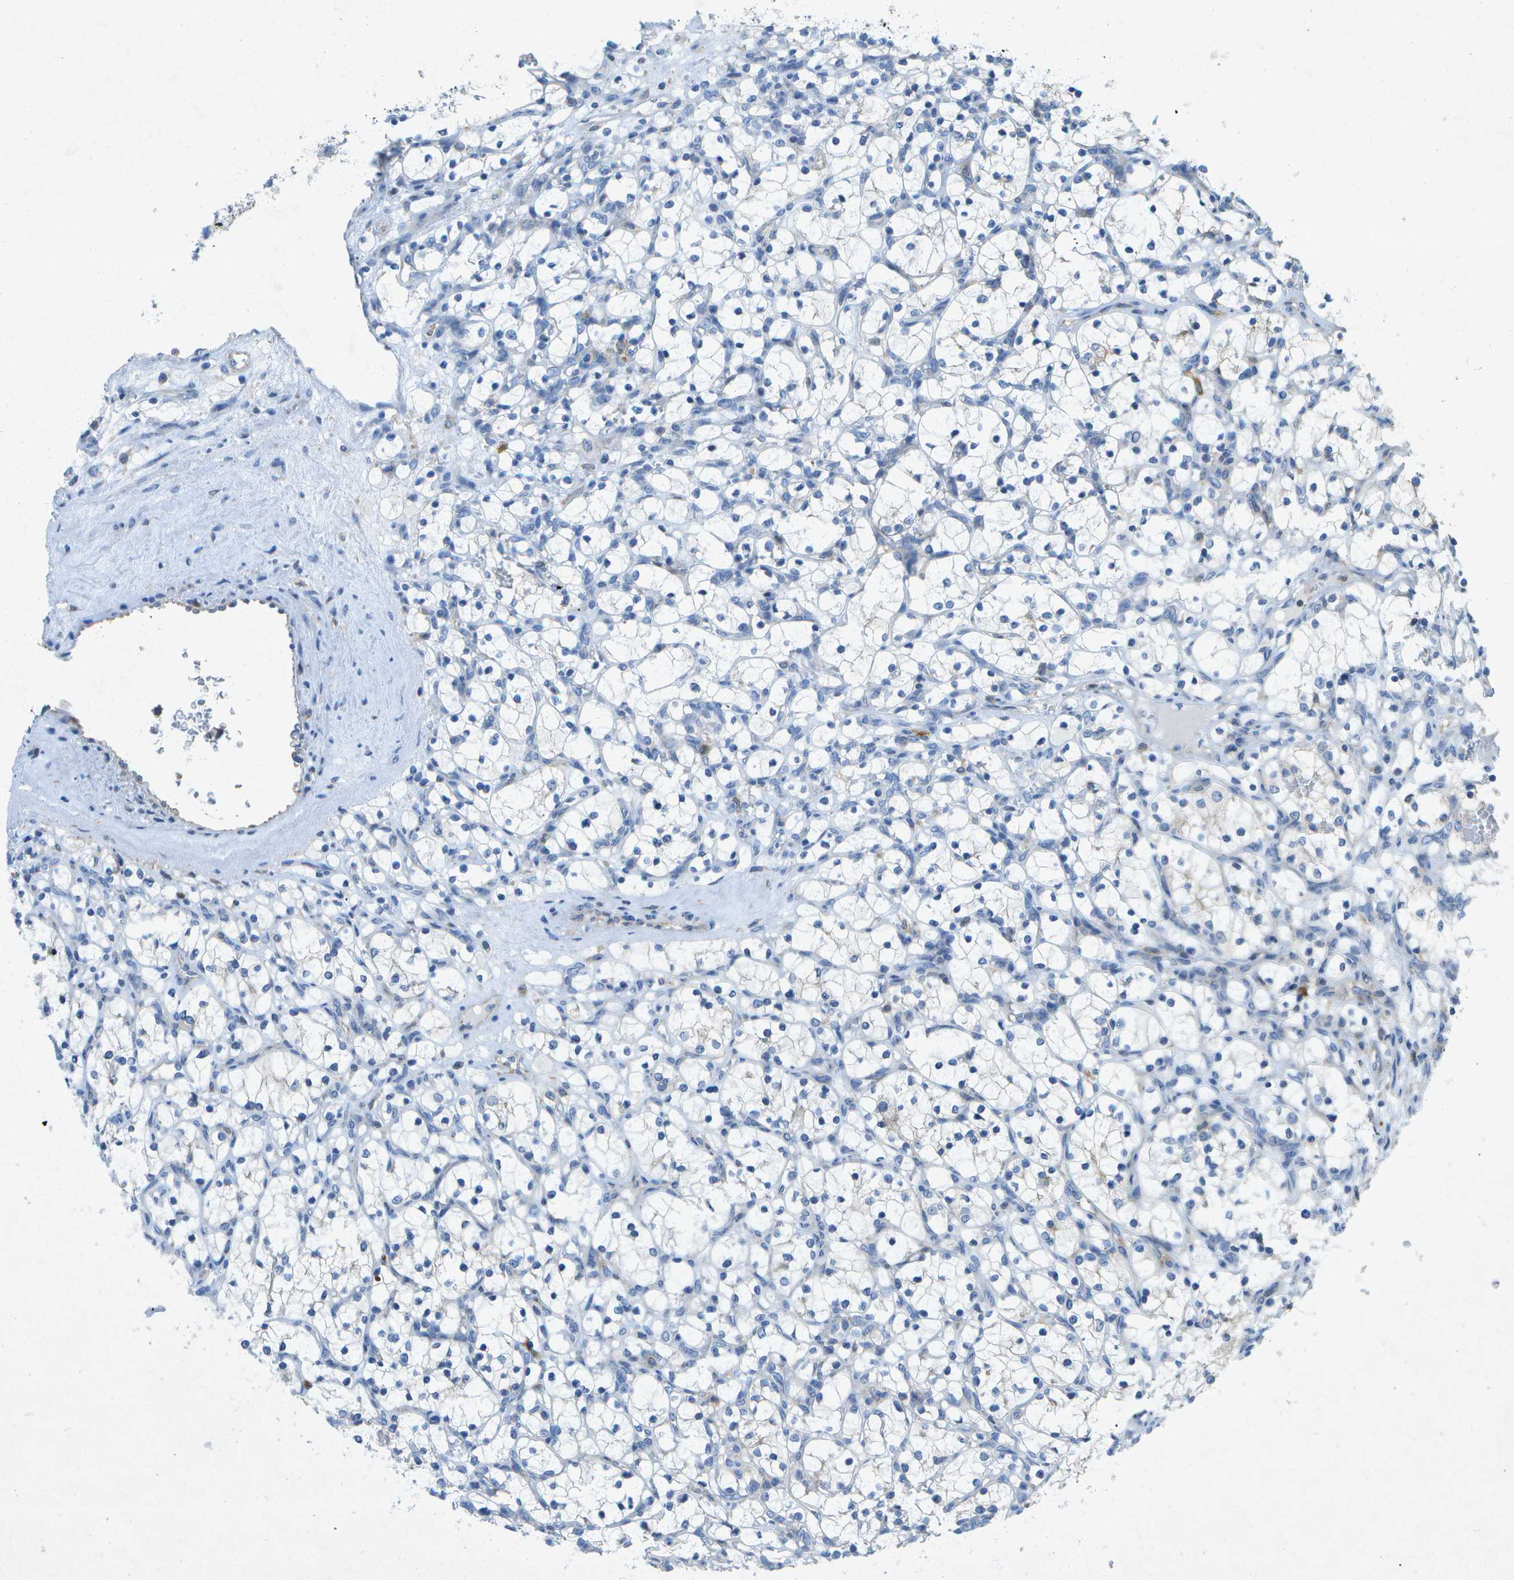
{"staining": {"intensity": "negative", "quantity": "none", "location": "none"}, "tissue": "renal cancer", "cell_type": "Tumor cells", "image_type": "cancer", "snomed": [{"axis": "morphology", "description": "Adenocarcinoma, NOS"}, {"axis": "topography", "description": "Kidney"}], "caption": "Immunohistochemistry (IHC) photomicrograph of neoplastic tissue: human adenocarcinoma (renal) stained with DAB demonstrates no significant protein staining in tumor cells.", "gene": "WNK2", "patient": {"sex": "female", "age": 69}}